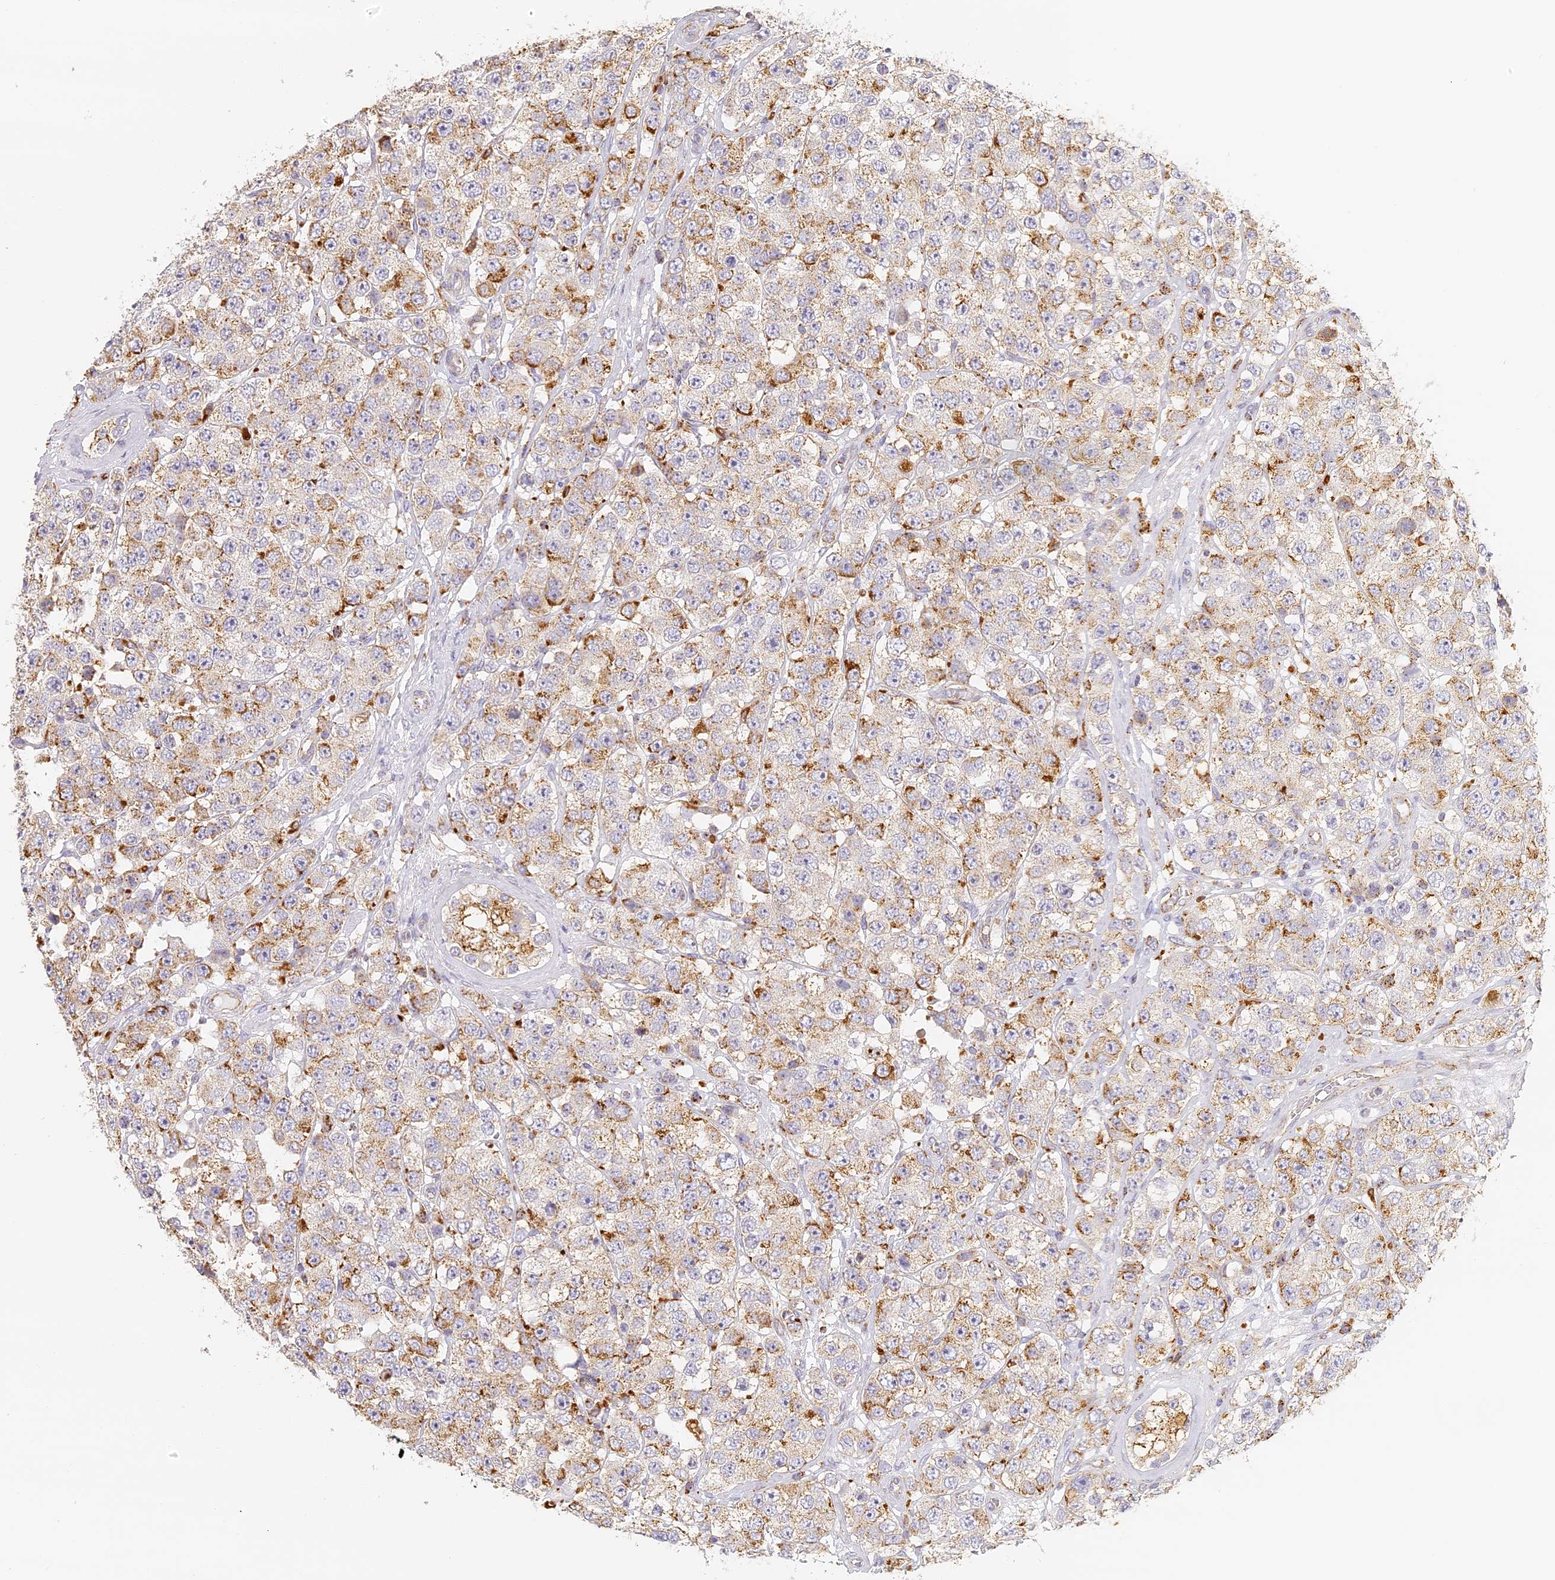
{"staining": {"intensity": "moderate", "quantity": ">75%", "location": "cytoplasmic/membranous"}, "tissue": "testis cancer", "cell_type": "Tumor cells", "image_type": "cancer", "snomed": [{"axis": "morphology", "description": "Seminoma, NOS"}, {"axis": "topography", "description": "Testis"}], "caption": "Testis seminoma stained with a brown dye exhibits moderate cytoplasmic/membranous positive positivity in about >75% of tumor cells.", "gene": "LAMP2", "patient": {"sex": "male", "age": 28}}